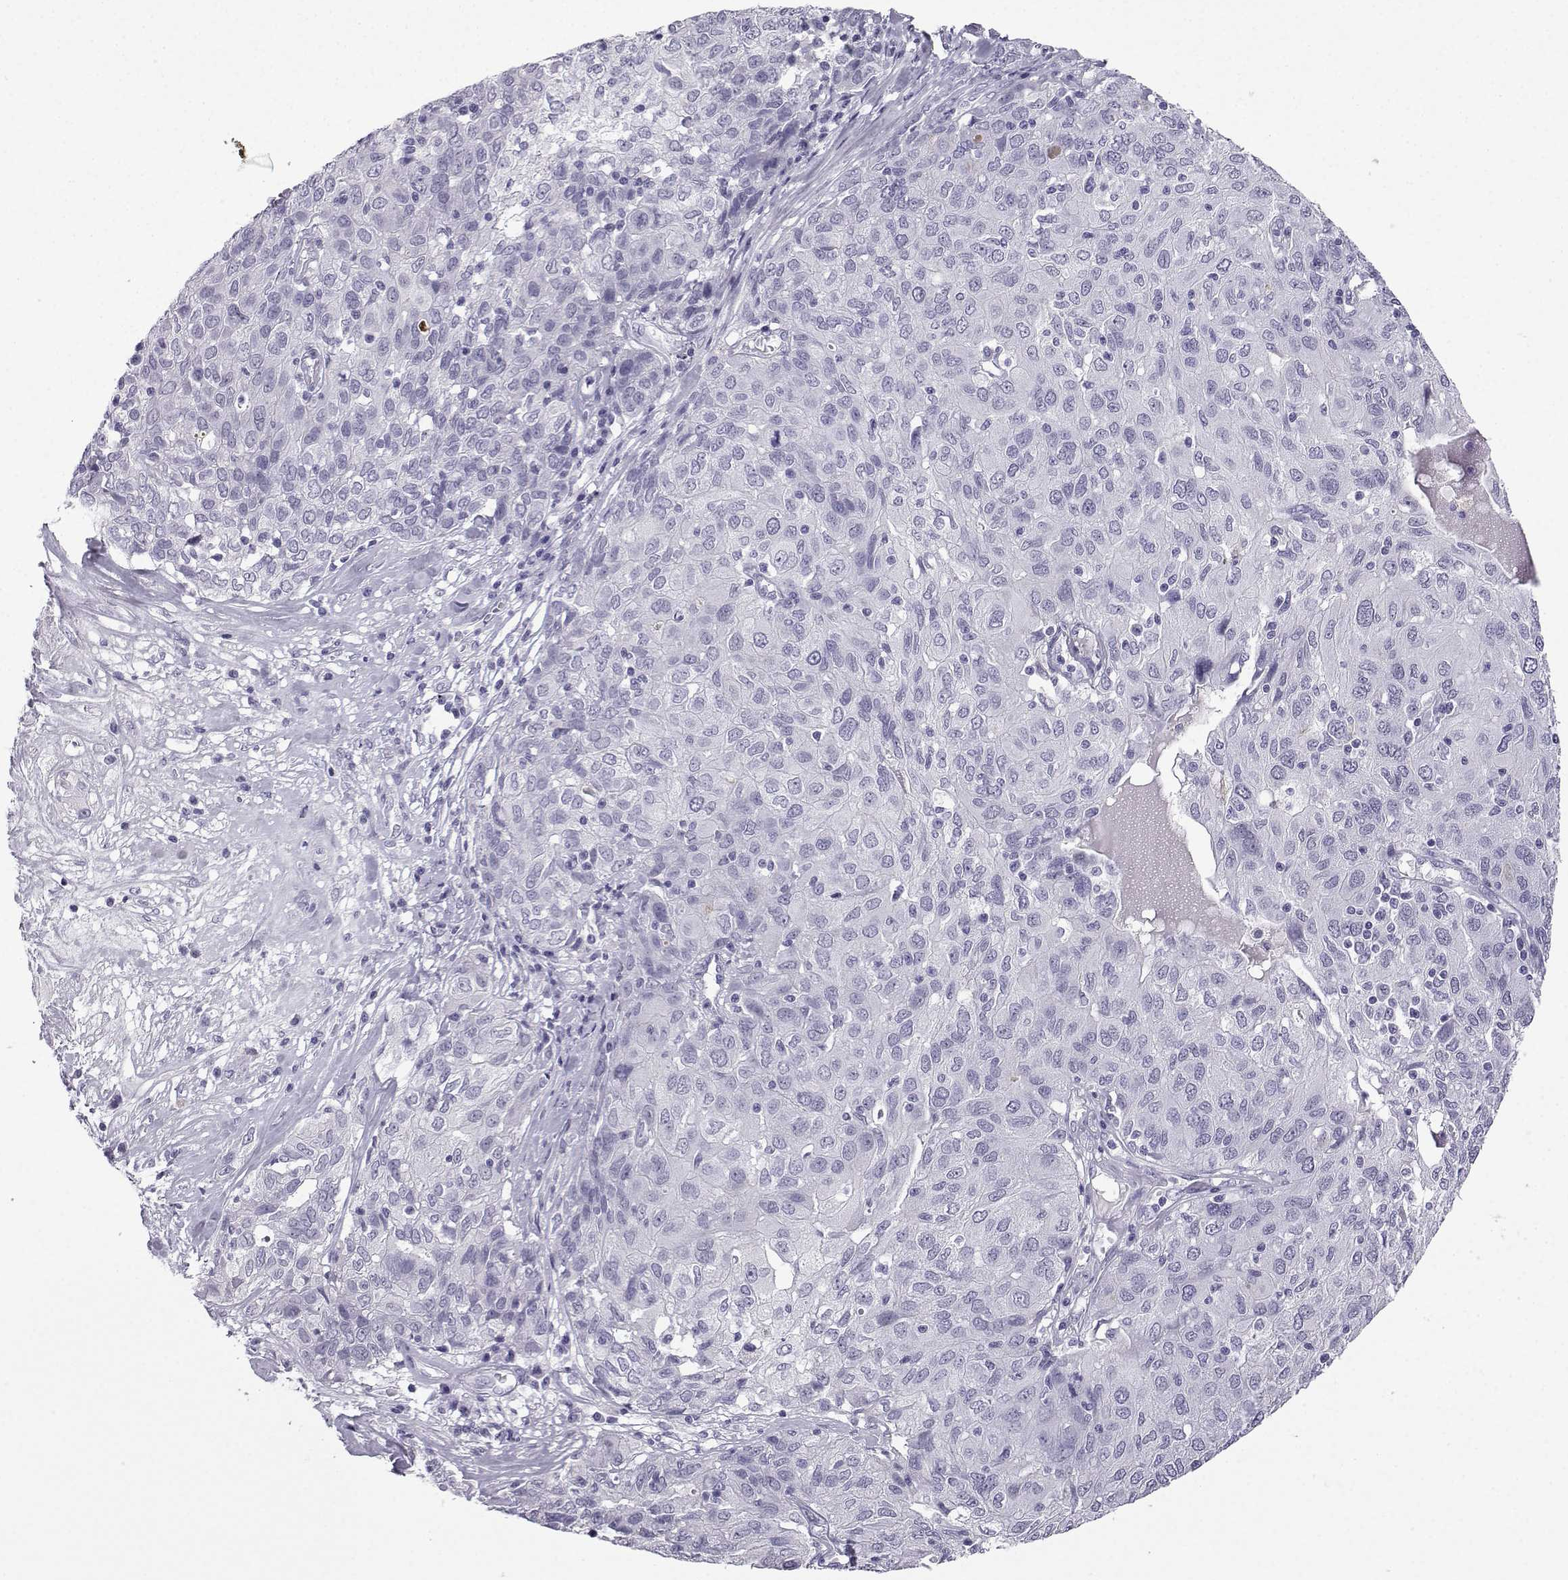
{"staining": {"intensity": "negative", "quantity": "none", "location": "none"}, "tissue": "ovarian cancer", "cell_type": "Tumor cells", "image_type": "cancer", "snomed": [{"axis": "morphology", "description": "Carcinoma, endometroid"}, {"axis": "topography", "description": "Ovary"}], "caption": "IHC histopathology image of ovarian endometroid carcinoma stained for a protein (brown), which reveals no staining in tumor cells.", "gene": "MRGBP", "patient": {"sex": "female", "age": 50}}